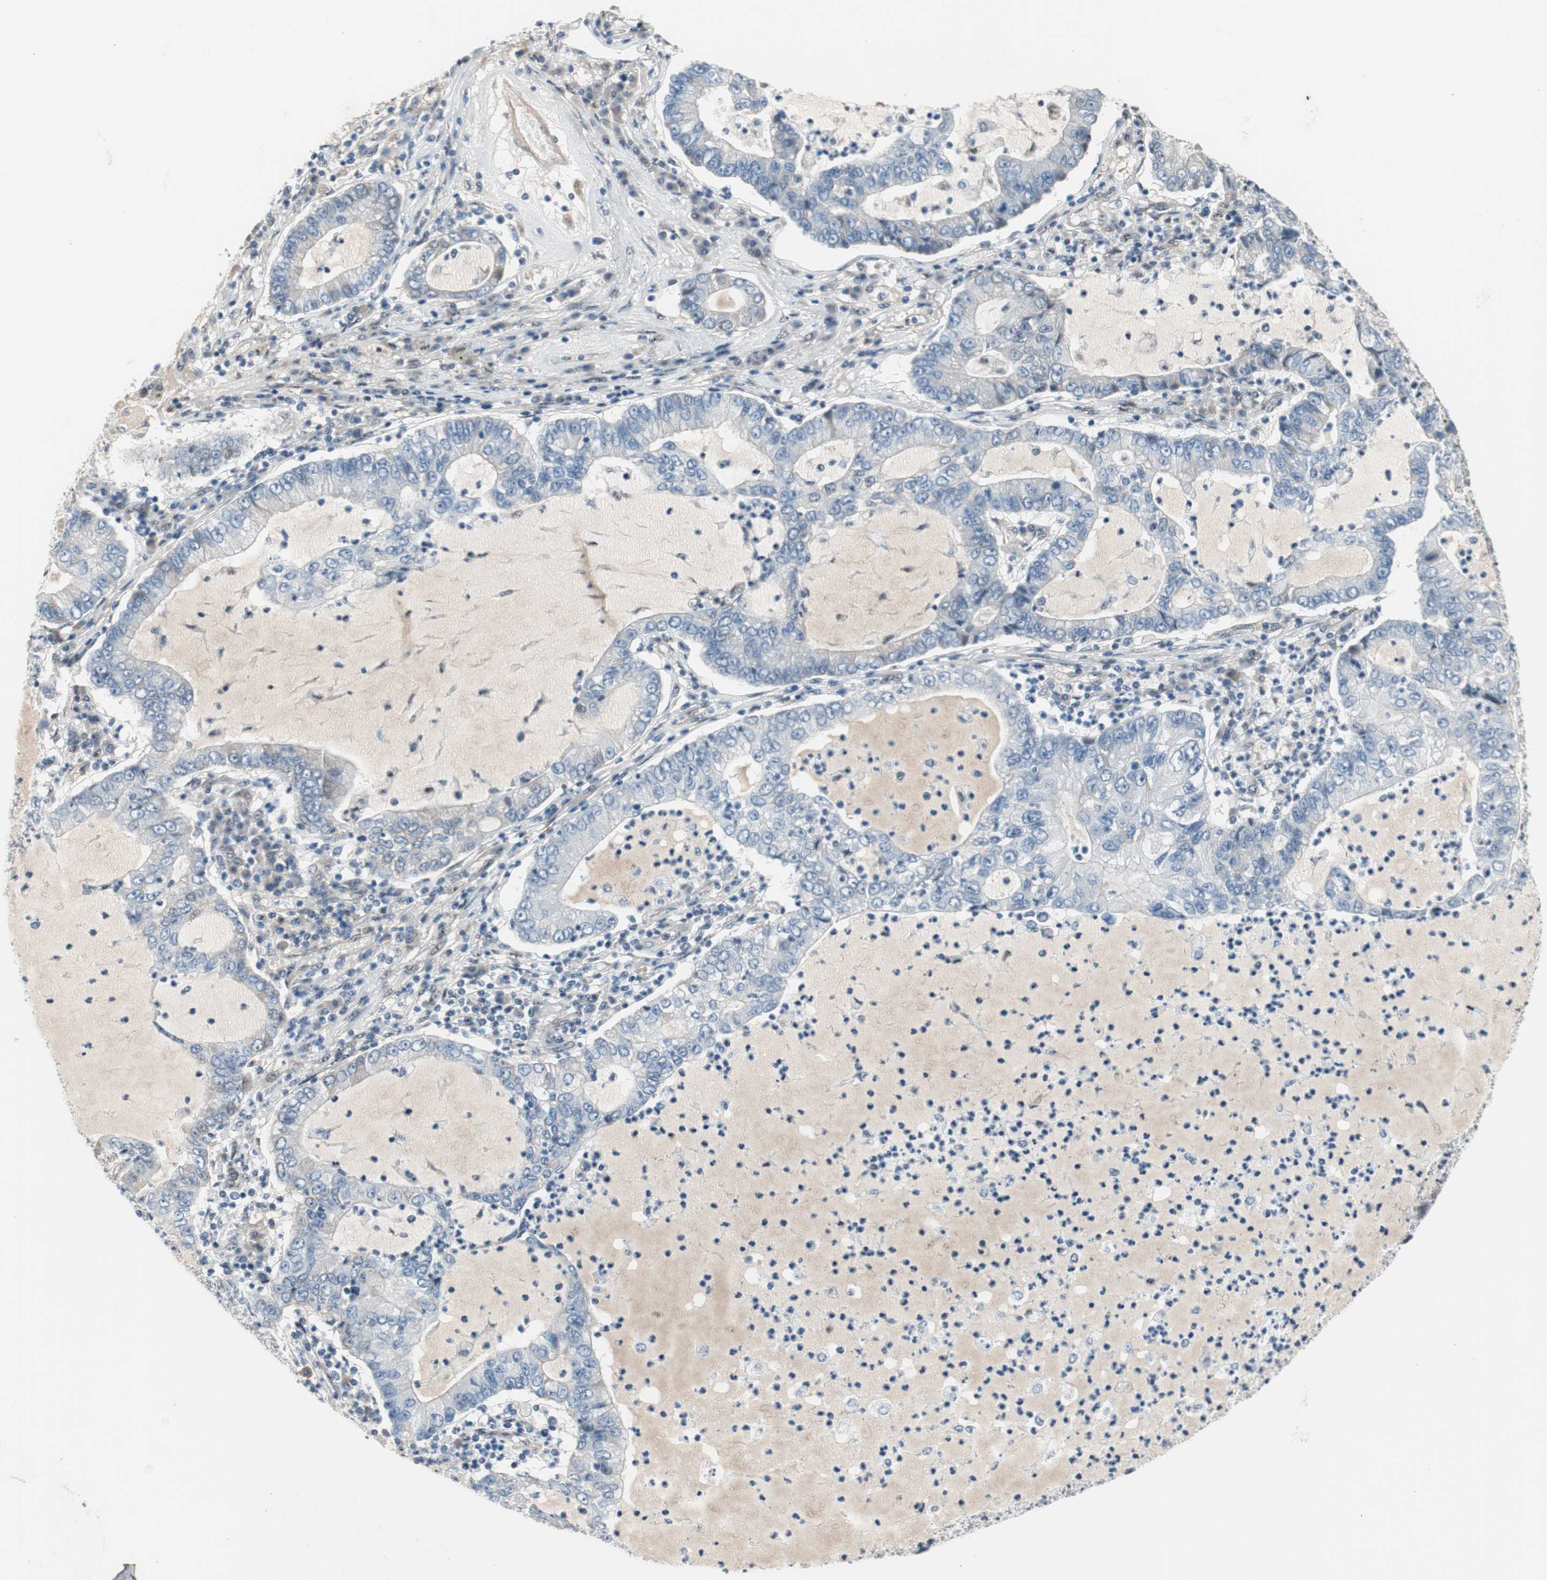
{"staining": {"intensity": "negative", "quantity": "none", "location": "none"}, "tissue": "lung cancer", "cell_type": "Tumor cells", "image_type": "cancer", "snomed": [{"axis": "morphology", "description": "Adenocarcinoma, NOS"}, {"axis": "topography", "description": "Lung"}], "caption": "There is no significant staining in tumor cells of lung adenocarcinoma. (Immunohistochemistry, brightfield microscopy, high magnification).", "gene": "PML", "patient": {"sex": "female", "age": 51}}